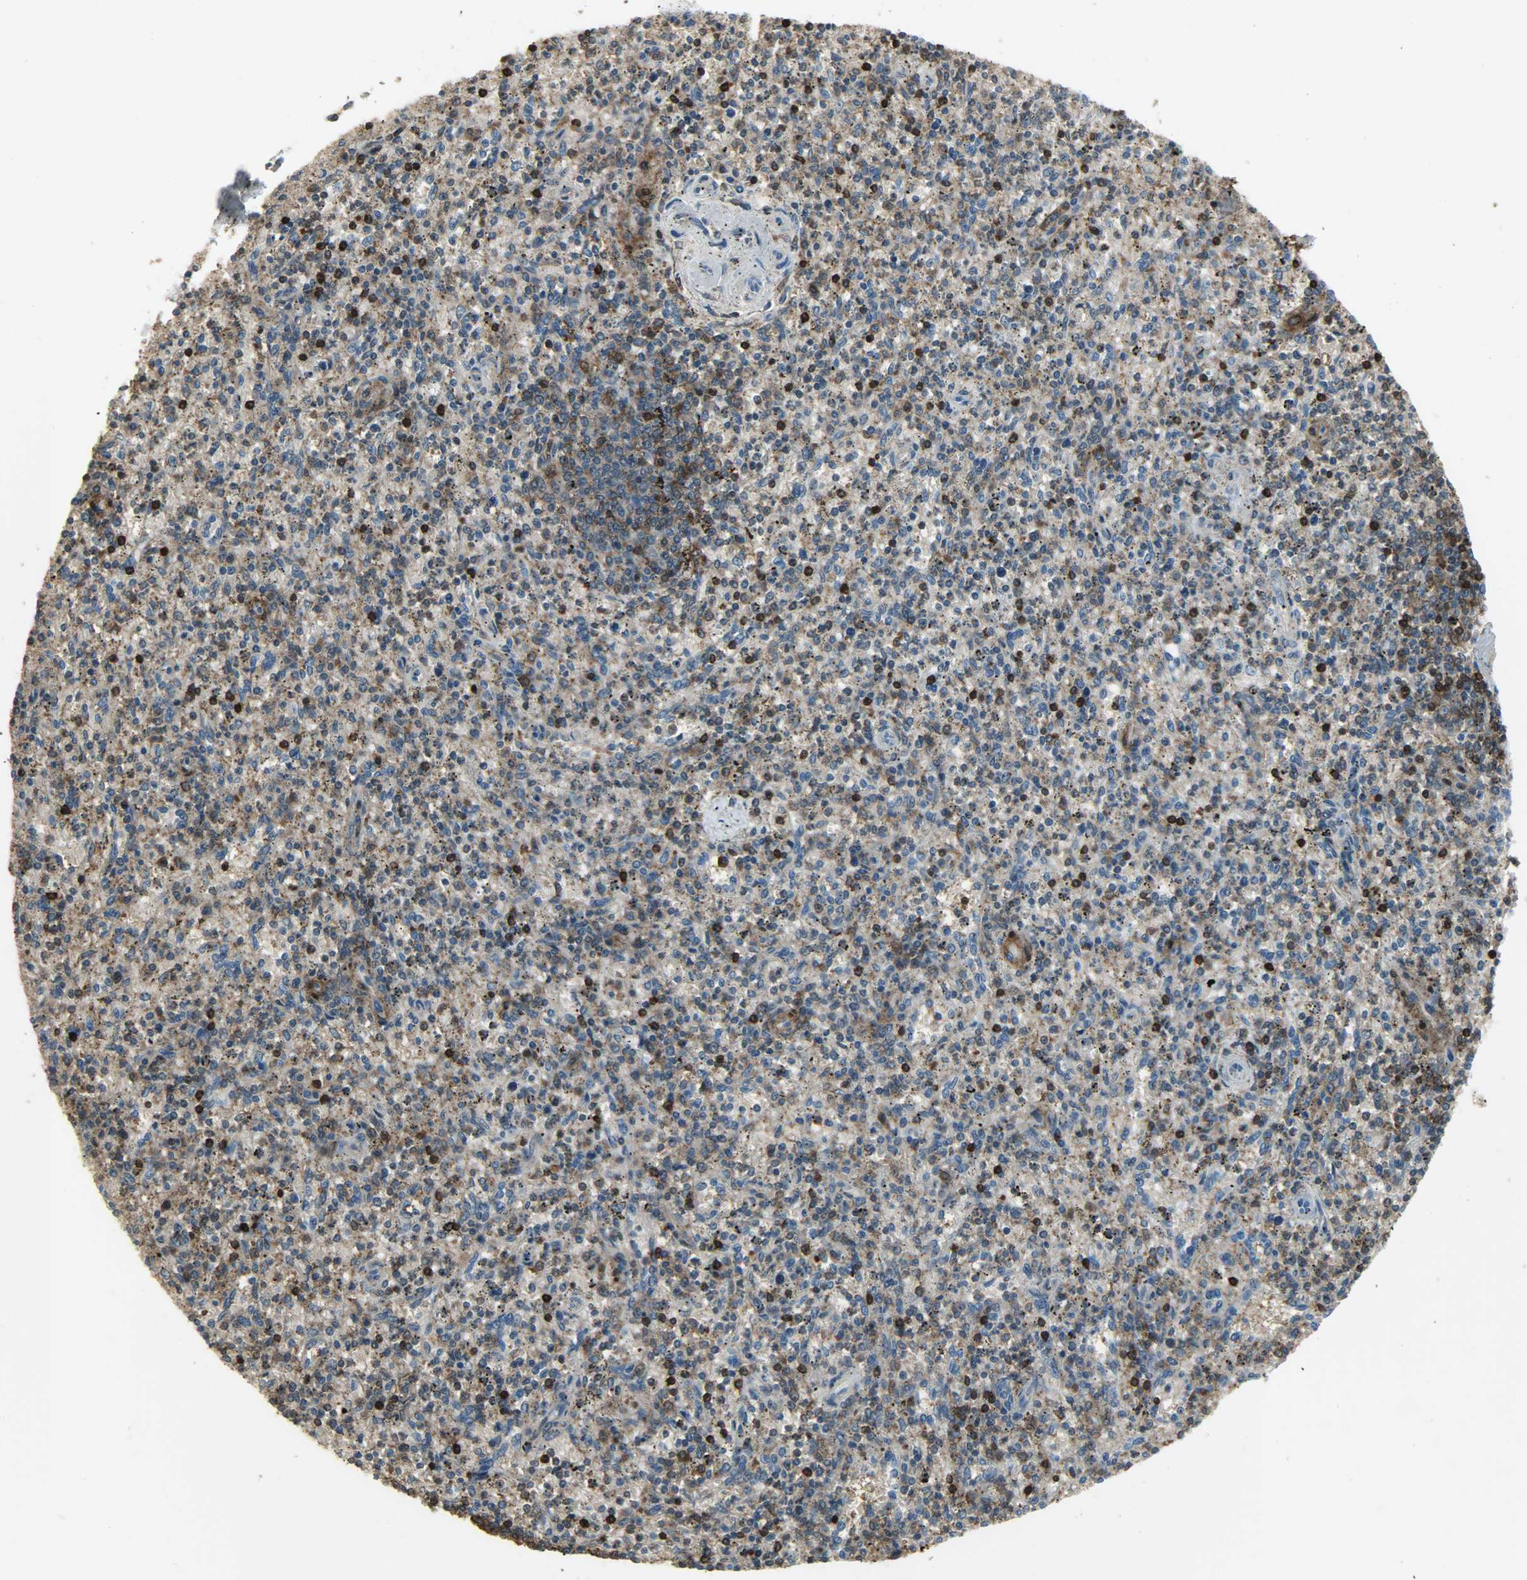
{"staining": {"intensity": "weak", "quantity": ">75%", "location": "cytoplasmic/membranous"}, "tissue": "spleen", "cell_type": "Cells in red pulp", "image_type": "normal", "snomed": [{"axis": "morphology", "description": "Normal tissue, NOS"}, {"axis": "topography", "description": "Spleen"}], "caption": "The immunohistochemical stain labels weak cytoplasmic/membranous staining in cells in red pulp of normal spleen. (brown staining indicates protein expression, while blue staining denotes nuclei).", "gene": "LDHB", "patient": {"sex": "male", "age": 72}}